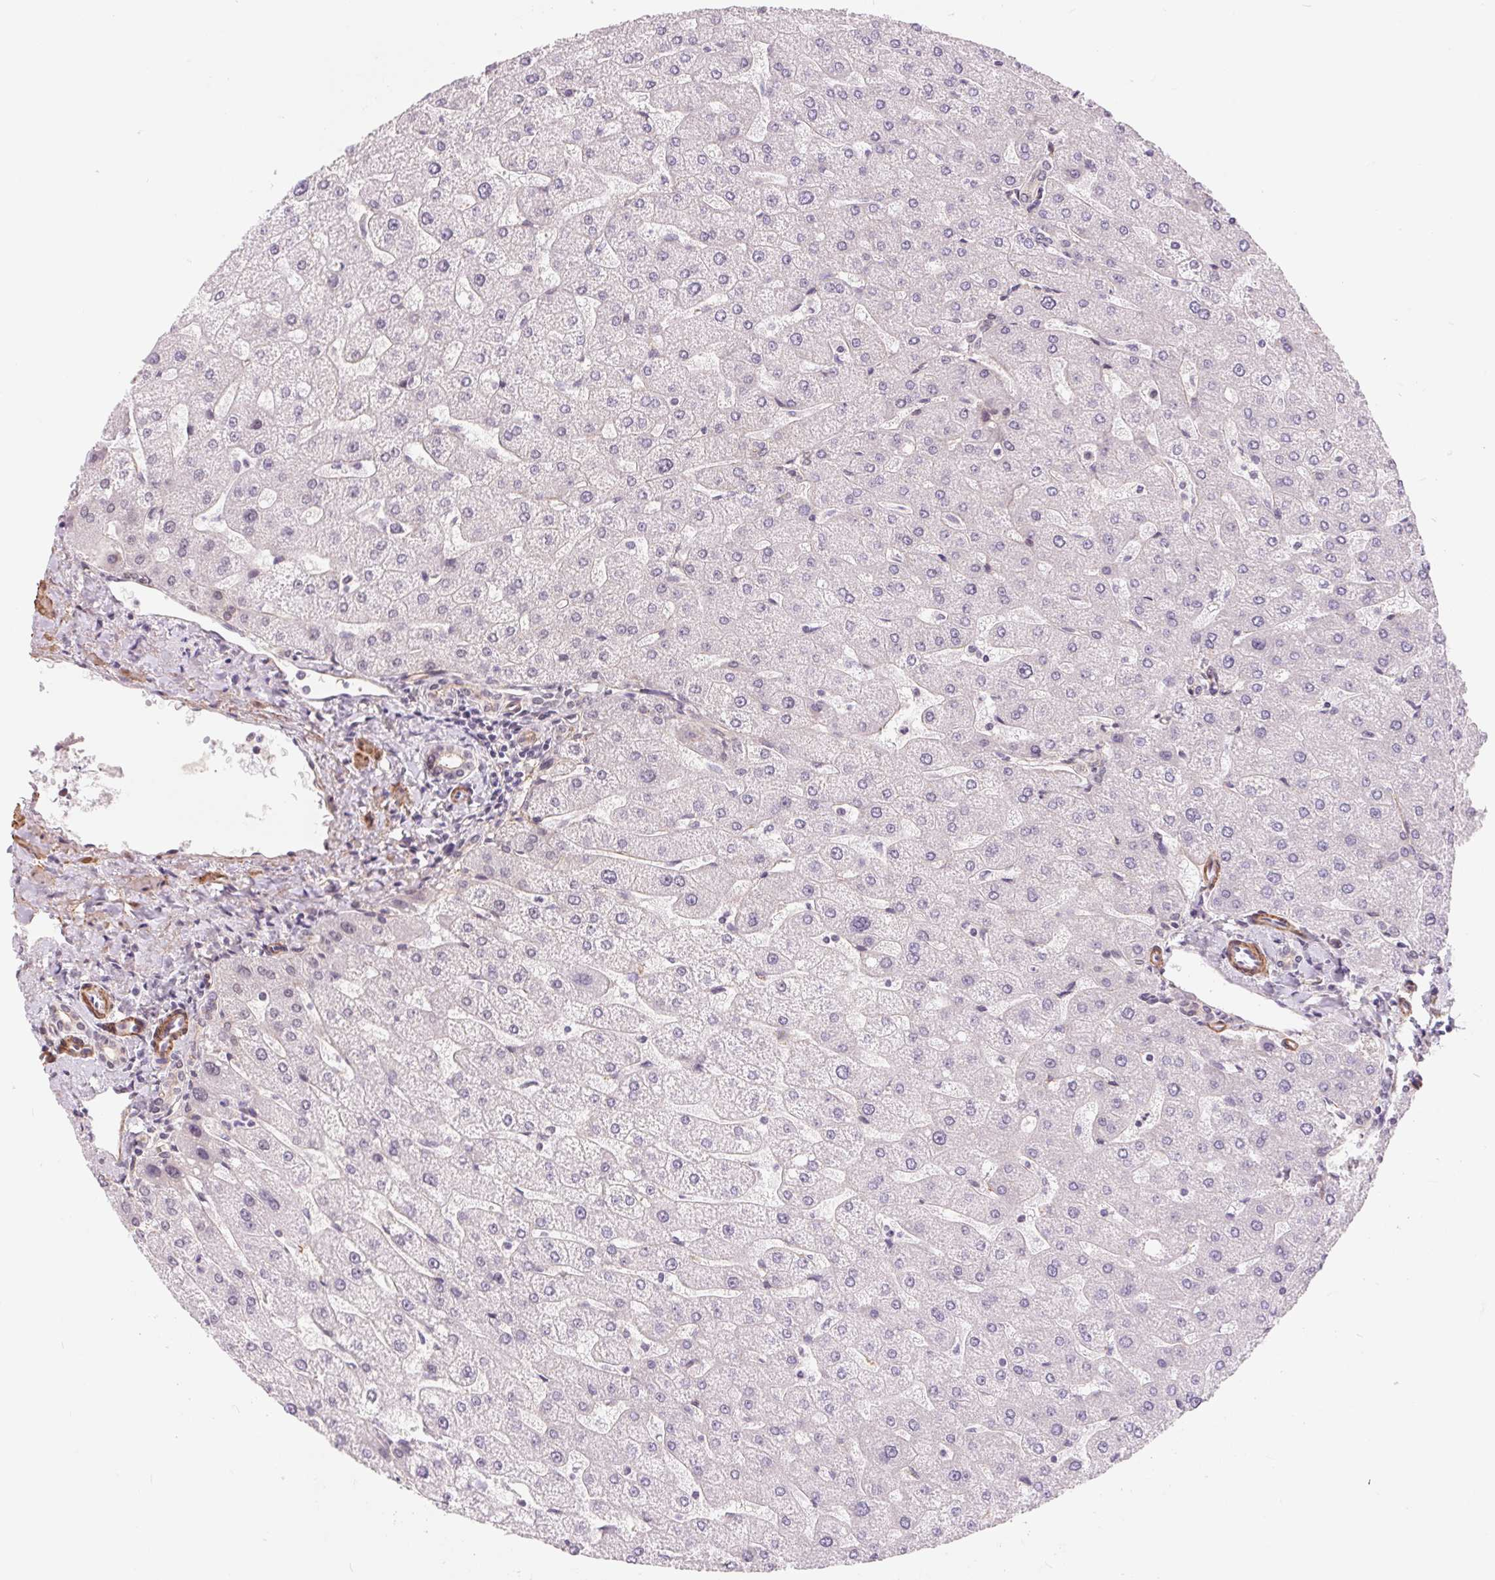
{"staining": {"intensity": "negative", "quantity": "none", "location": "none"}, "tissue": "liver", "cell_type": "Cholangiocytes", "image_type": "normal", "snomed": [{"axis": "morphology", "description": "Normal tissue, NOS"}, {"axis": "topography", "description": "Liver"}], "caption": "Liver stained for a protein using IHC reveals no positivity cholangiocytes.", "gene": "BCAT1", "patient": {"sex": "male", "age": 67}}